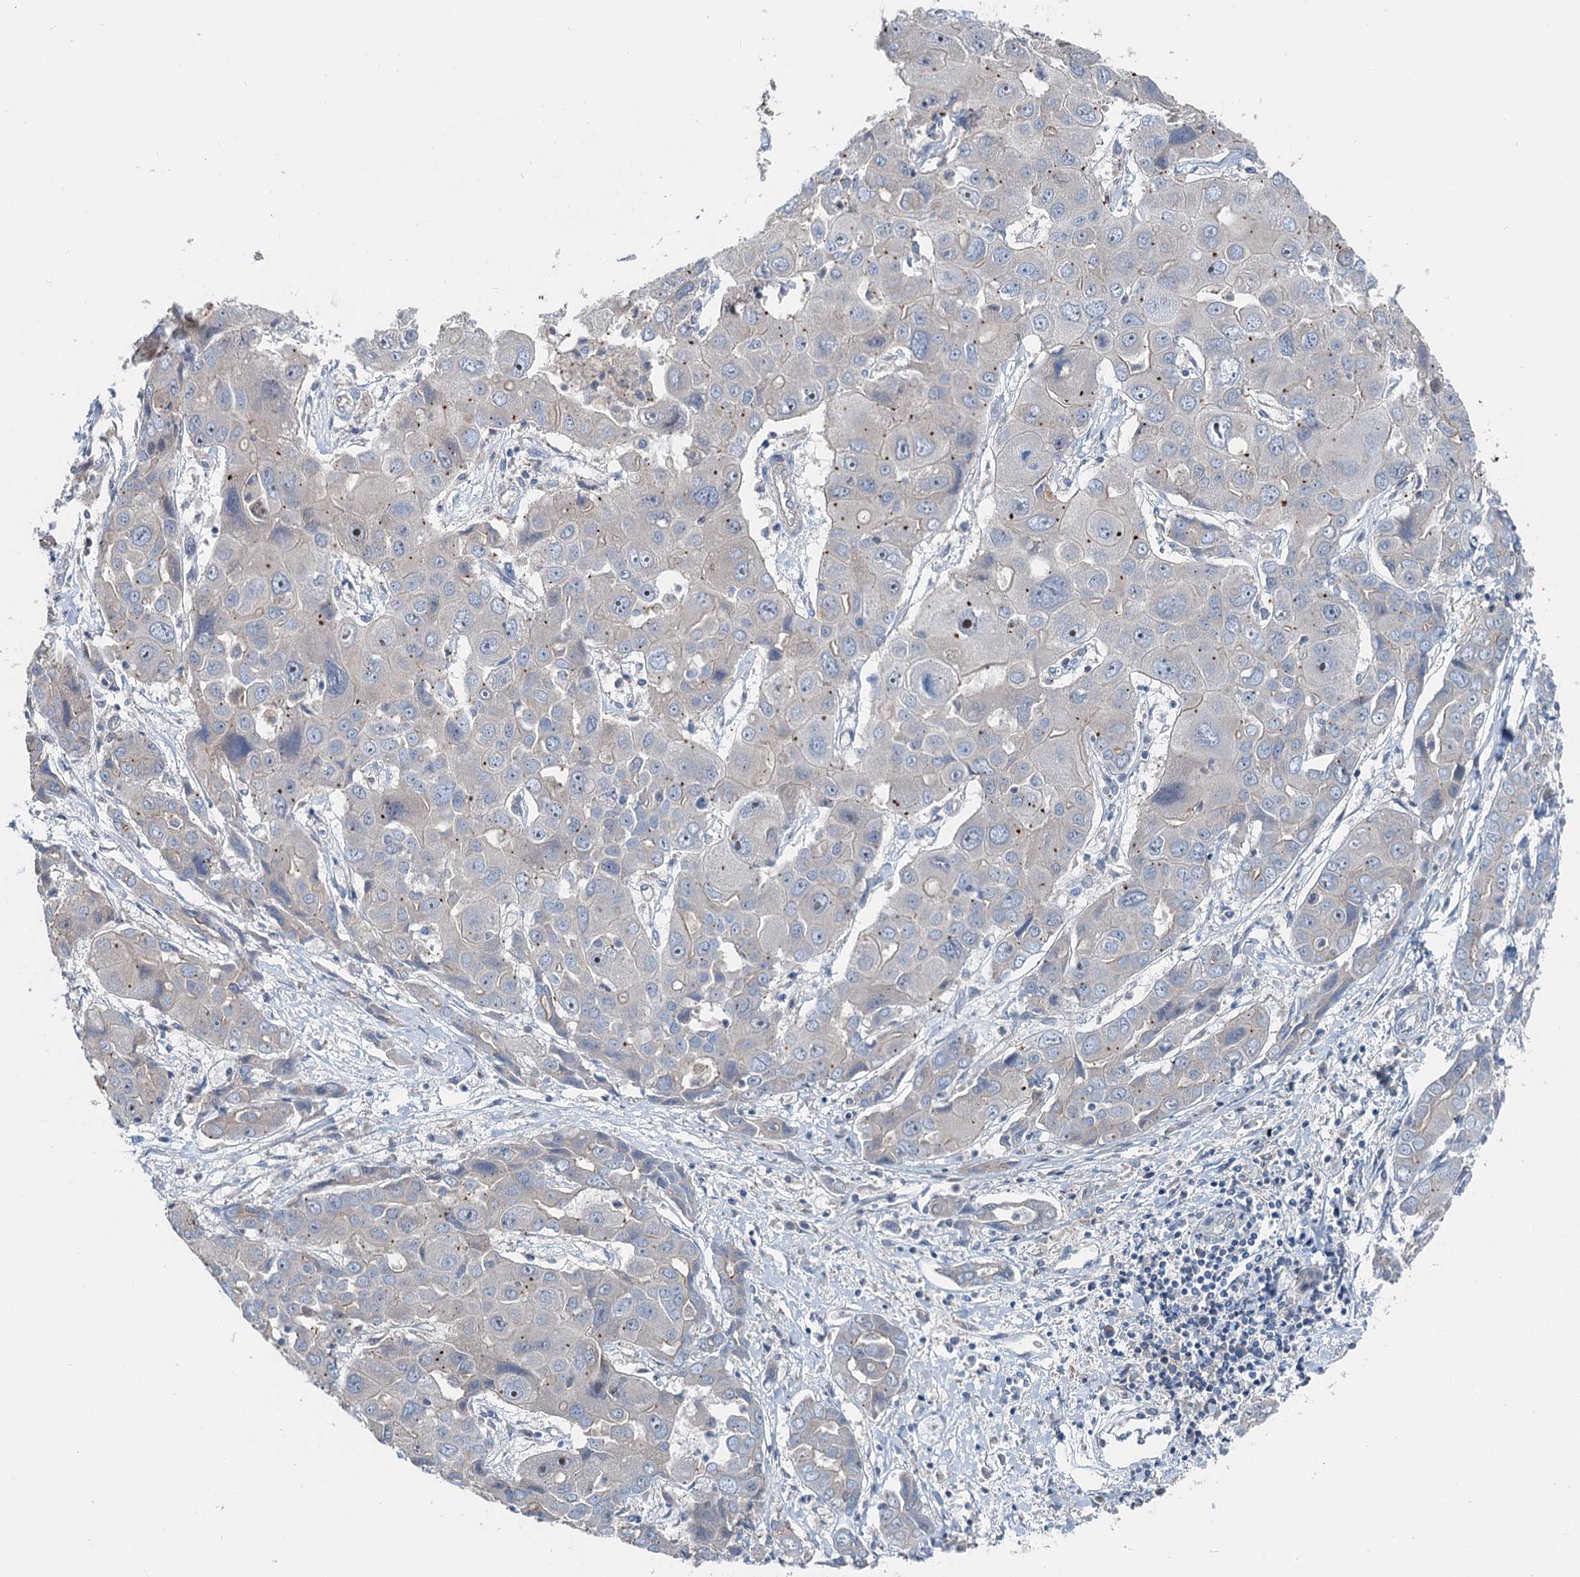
{"staining": {"intensity": "negative", "quantity": "none", "location": "none"}, "tissue": "liver cancer", "cell_type": "Tumor cells", "image_type": "cancer", "snomed": [{"axis": "morphology", "description": "Cholangiocarcinoma"}, {"axis": "topography", "description": "Liver"}], "caption": "Immunohistochemistry histopathology image of human liver cholangiocarcinoma stained for a protein (brown), which shows no expression in tumor cells. (DAB (3,3'-diaminobenzidine) immunohistochemistry with hematoxylin counter stain).", "gene": "ANKRD26", "patient": {"sex": "male", "age": 67}}